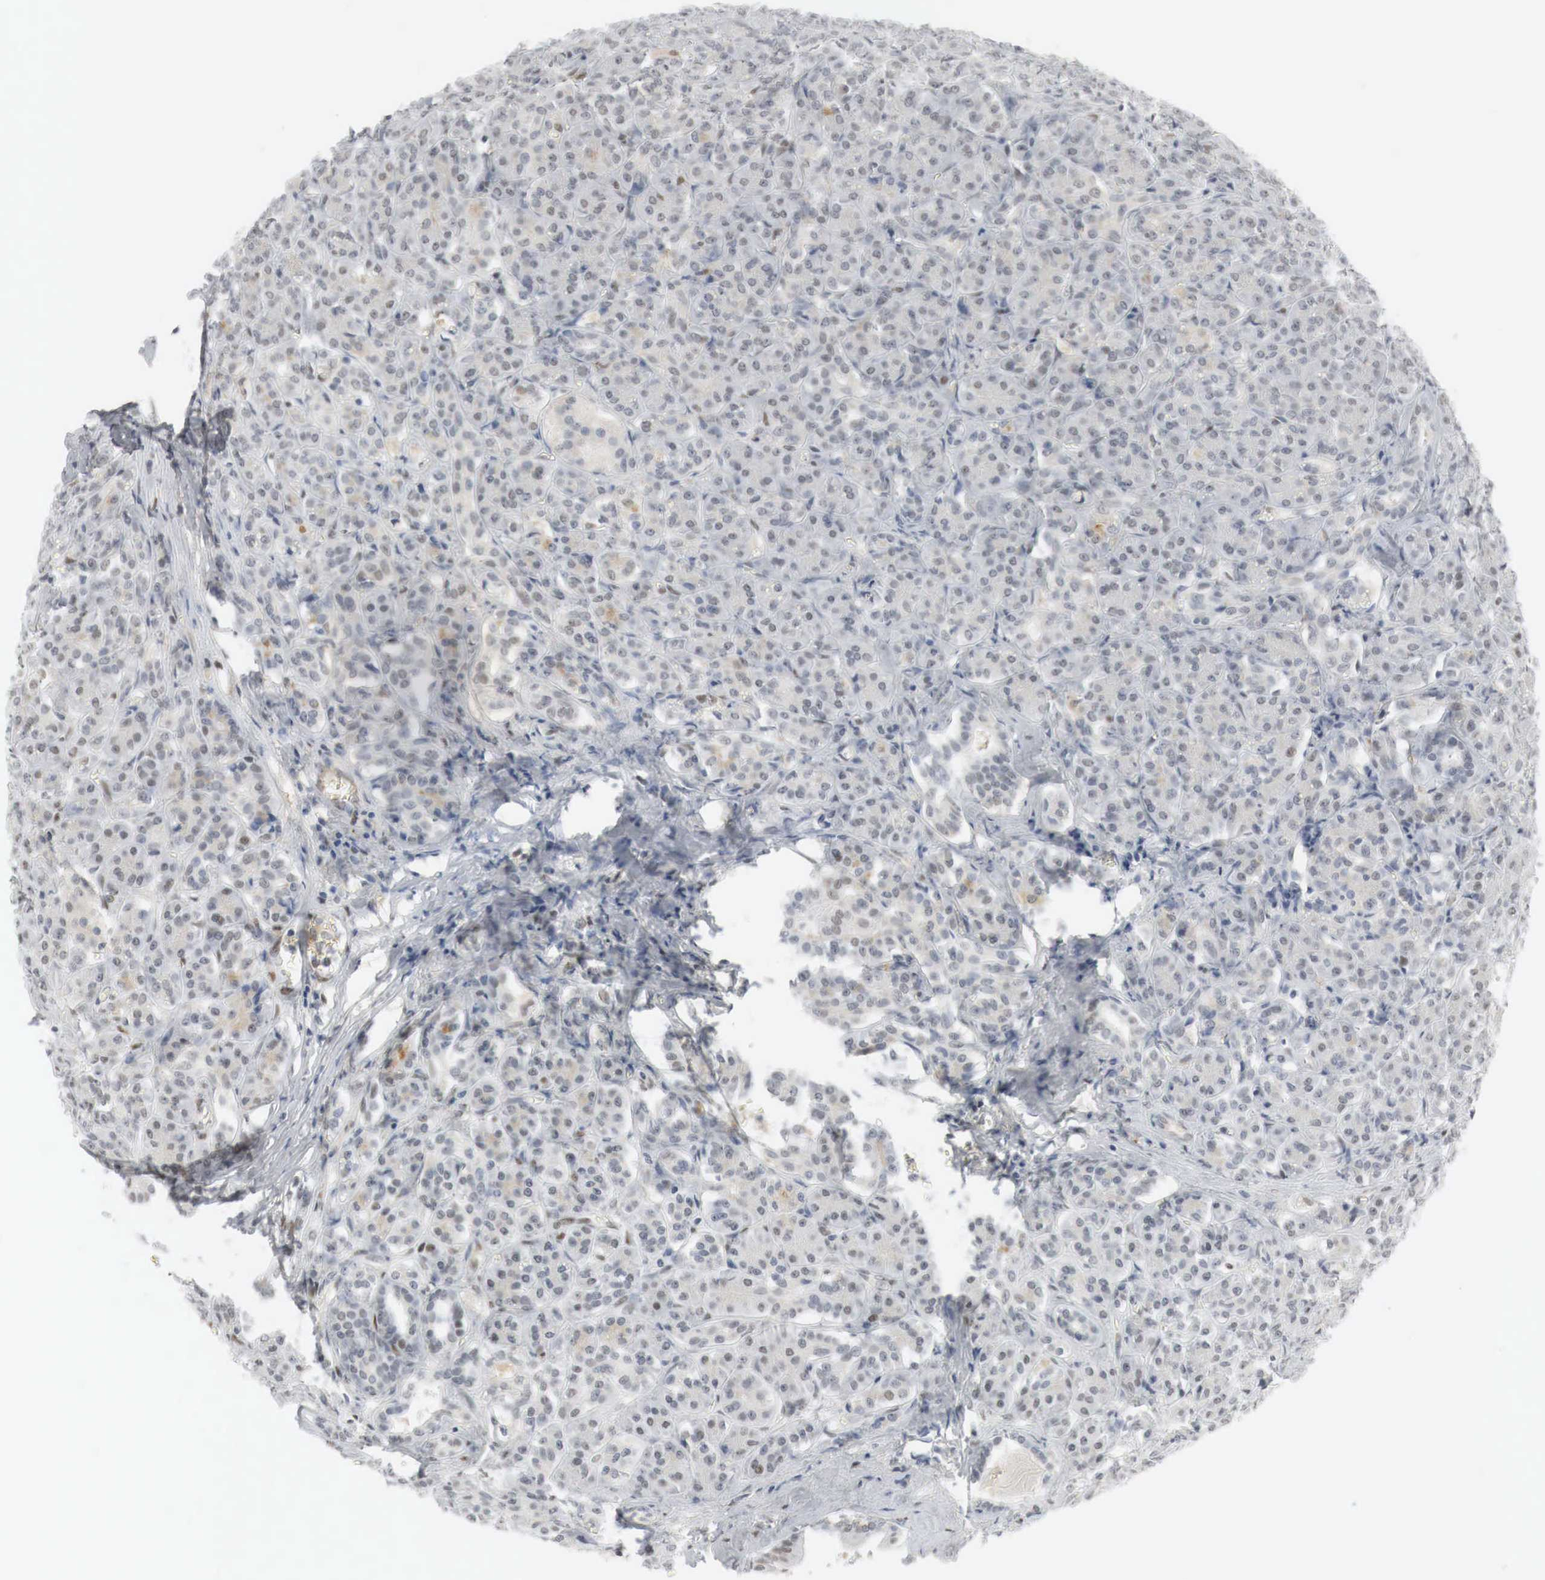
{"staining": {"intensity": "weak", "quantity": ">75%", "location": "cytoplasmic/membranous,nuclear"}, "tissue": "pancreas", "cell_type": "Exocrine glandular cells", "image_type": "normal", "snomed": [{"axis": "morphology", "description": "Normal tissue, NOS"}, {"axis": "topography", "description": "Lymph node"}, {"axis": "topography", "description": "Pancreas"}], "caption": "Immunohistochemistry histopathology image of benign pancreas: pancreas stained using IHC displays low levels of weak protein expression localized specifically in the cytoplasmic/membranous,nuclear of exocrine glandular cells, appearing as a cytoplasmic/membranous,nuclear brown color.", "gene": "MYC", "patient": {"sex": "male", "age": 59}}